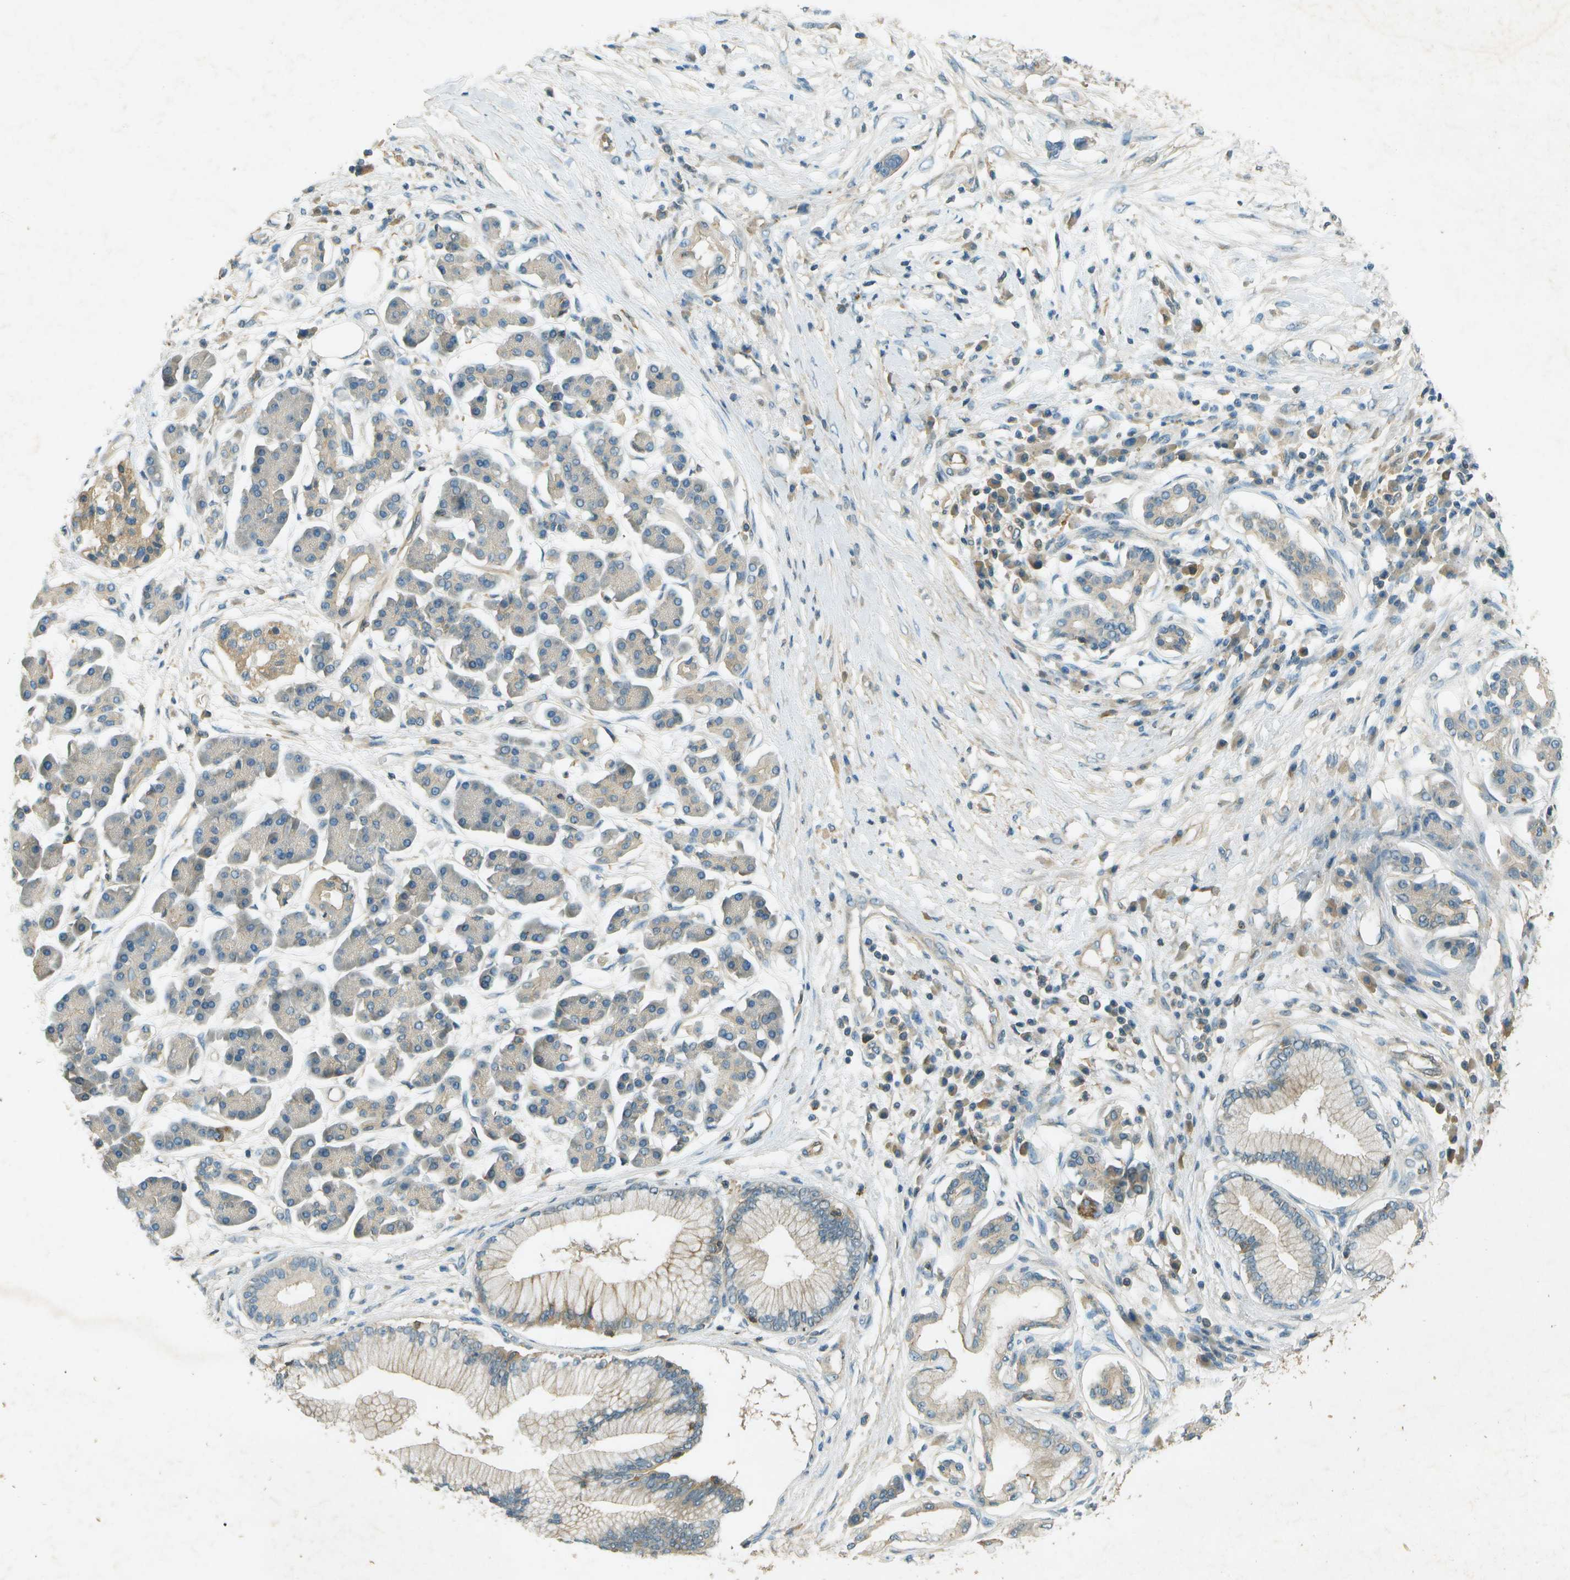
{"staining": {"intensity": "moderate", "quantity": "<25%", "location": "cytoplasmic/membranous"}, "tissue": "pancreatic cancer", "cell_type": "Tumor cells", "image_type": "cancer", "snomed": [{"axis": "morphology", "description": "Adenocarcinoma, NOS"}, {"axis": "topography", "description": "Pancreas"}], "caption": "An image of human adenocarcinoma (pancreatic) stained for a protein demonstrates moderate cytoplasmic/membranous brown staining in tumor cells.", "gene": "NUDT4", "patient": {"sex": "male", "age": 77}}